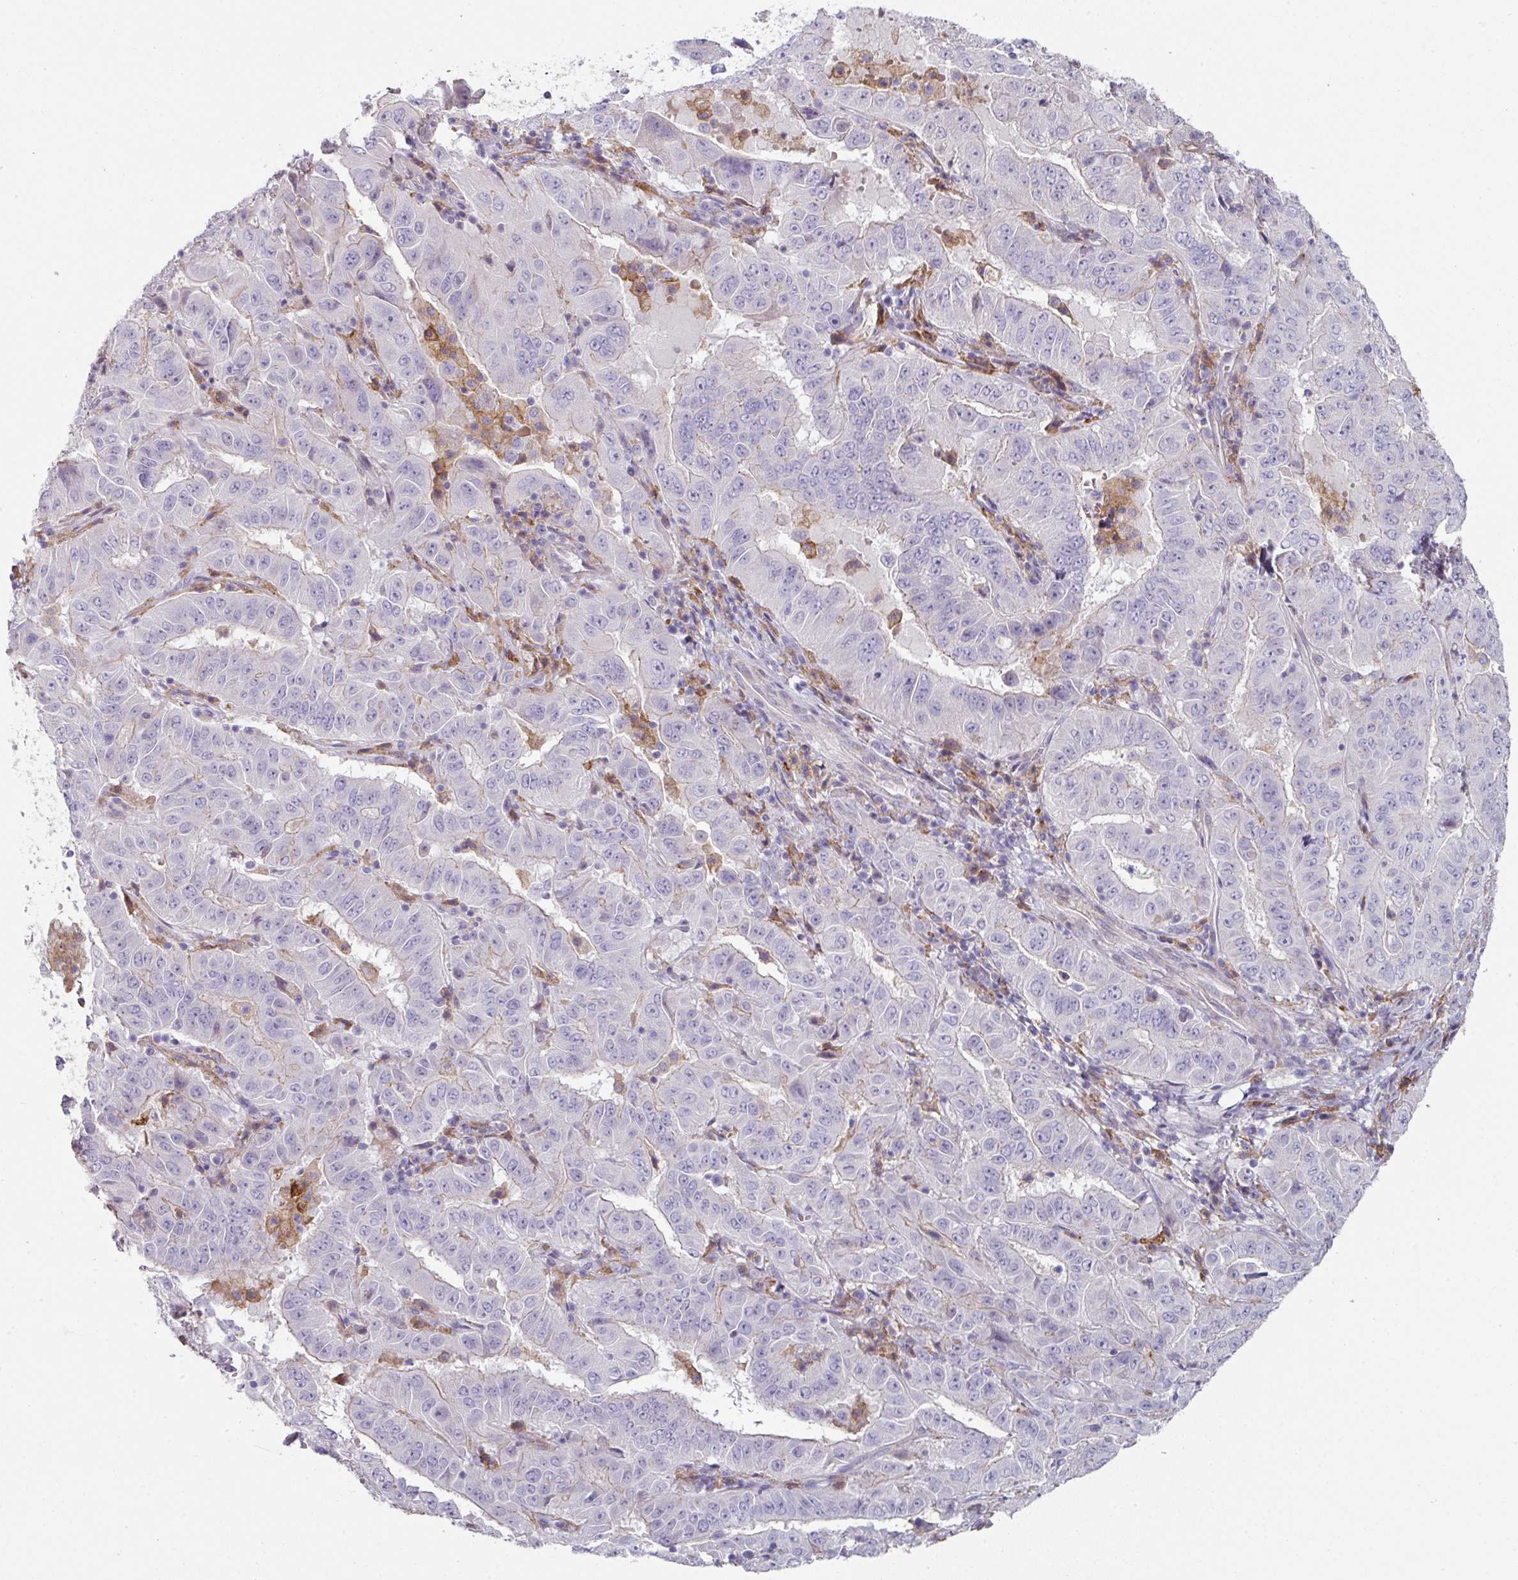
{"staining": {"intensity": "negative", "quantity": "none", "location": "none"}, "tissue": "pancreatic cancer", "cell_type": "Tumor cells", "image_type": "cancer", "snomed": [{"axis": "morphology", "description": "Adenocarcinoma, NOS"}, {"axis": "topography", "description": "Pancreas"}], "caption": "The micrograph displays no staining of tumor cells in pancreatic adenocarcinoma.", "gene": "WSB2", "patient": {"sex": "male", "age": 63}}